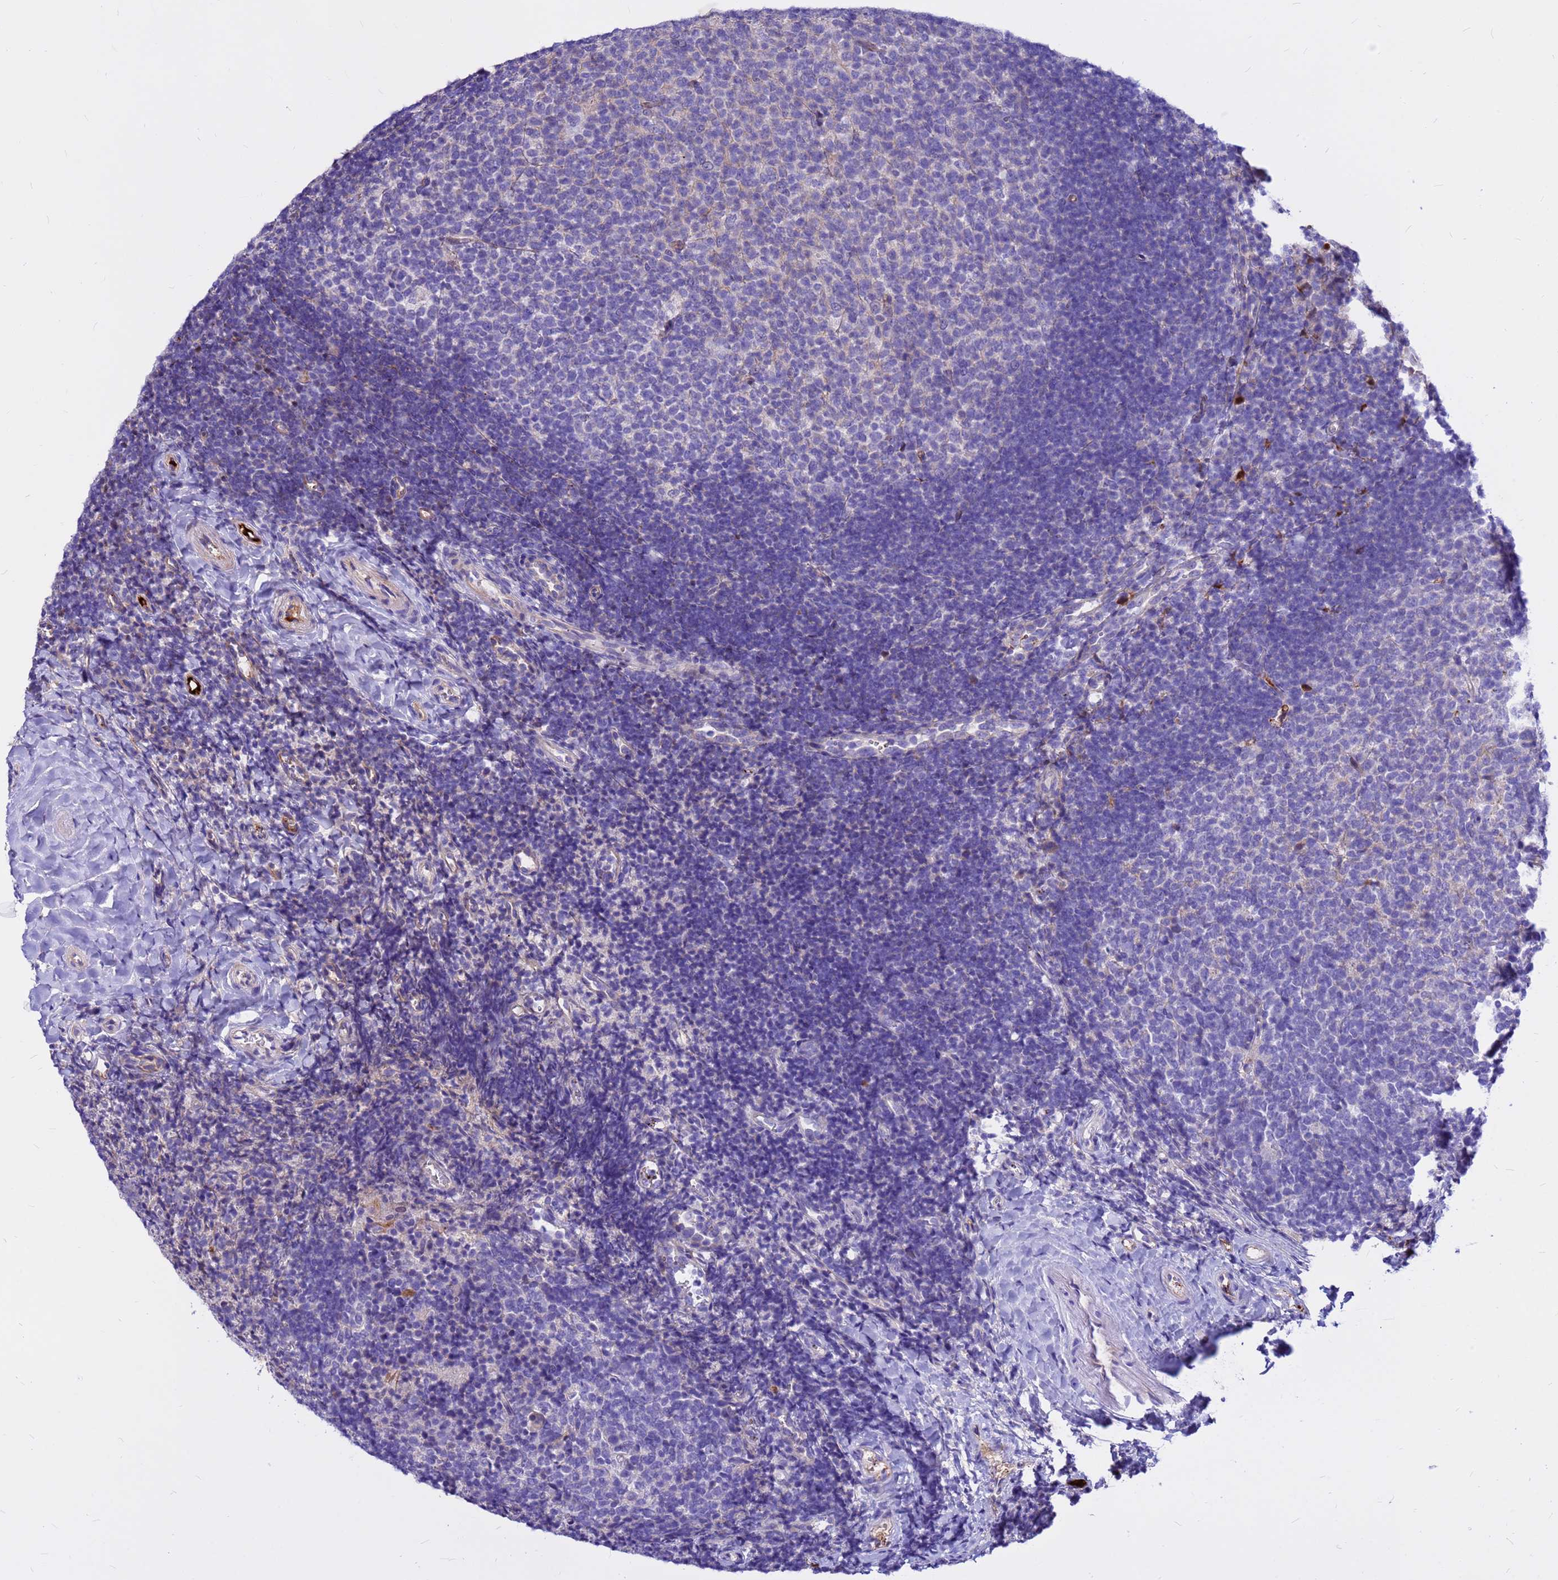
{"staining": {"intensity": "negative", "quantity": "none", "location": "none"}, "tissue": "tonsil", "cell_type": "Germinal center cells", "image_type": "normal", "snomed": [{"axis": "morphology", "description": "Normal tissue, NOS"}, {"axis": "topography", "description": "Tonsil"}], "caption": "Photomicrograph shows no significant protein positivity in germinal center cells of benign tonsil.", "gene": "CRHBP", "patient": {"sex": "female", "age": 10}}